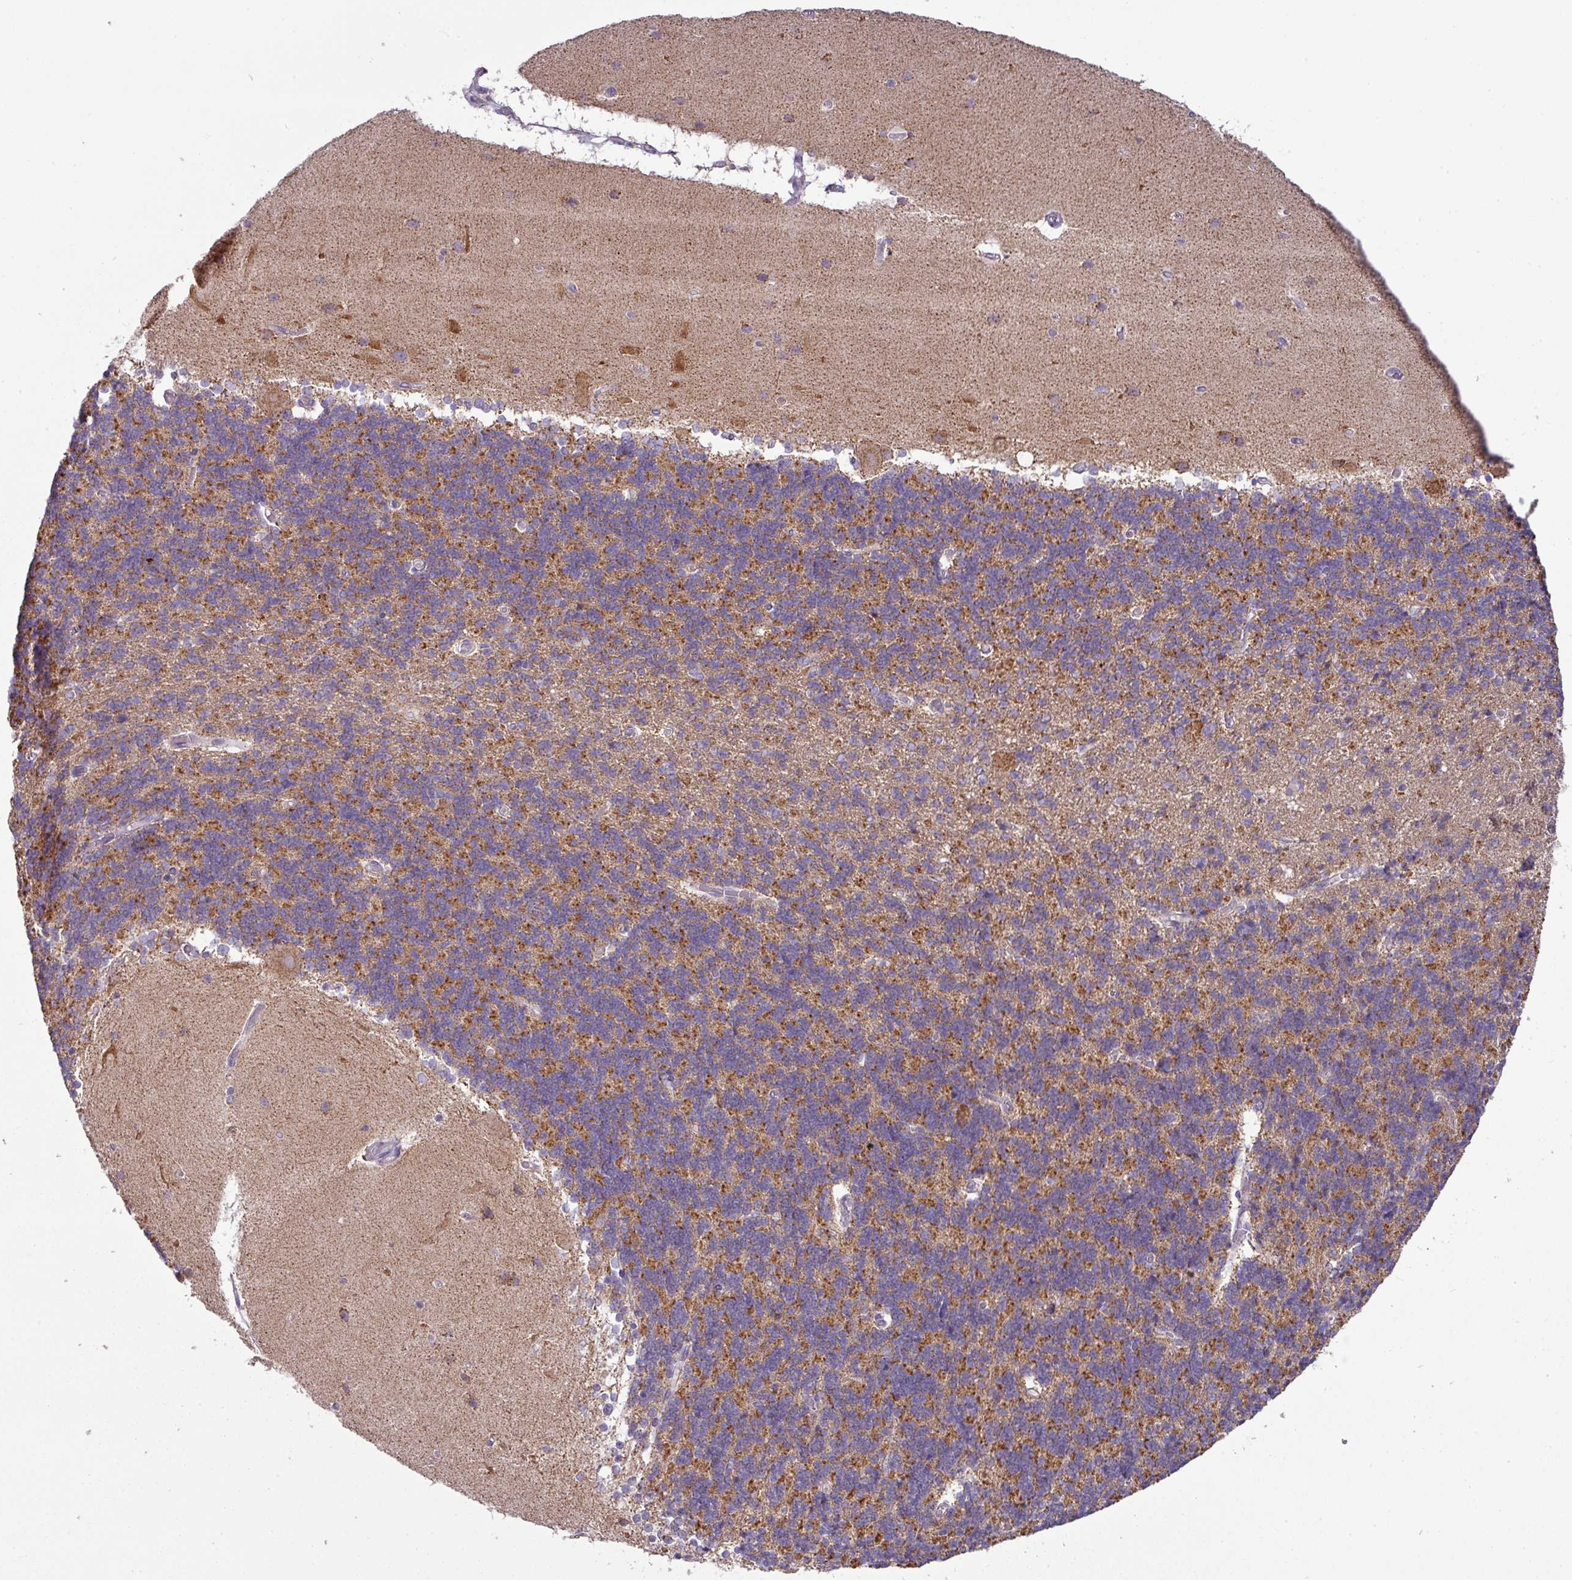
{"staining": {"intensity": "moderate", "quantity": "25%-75%", "location": "cytoplasmic/membranous"}, "tissue": "cerebellum", "cell_type": "Cells in granular layer", "image_type": "normal", "snomed": [{"axis": "morphology", "description": "Normal tissue, NOS"}, {"axis": "topography", "description": "Cerebellum"}], "caption": "Cerebellum stained for a protein (brown) exhibits moderate cytoplasmic/membranous positive positivity in about 25%-75% of cells in granular layer.", "gene": "TRAPPC1", "patient": {"sex": "female", "age": 54}}